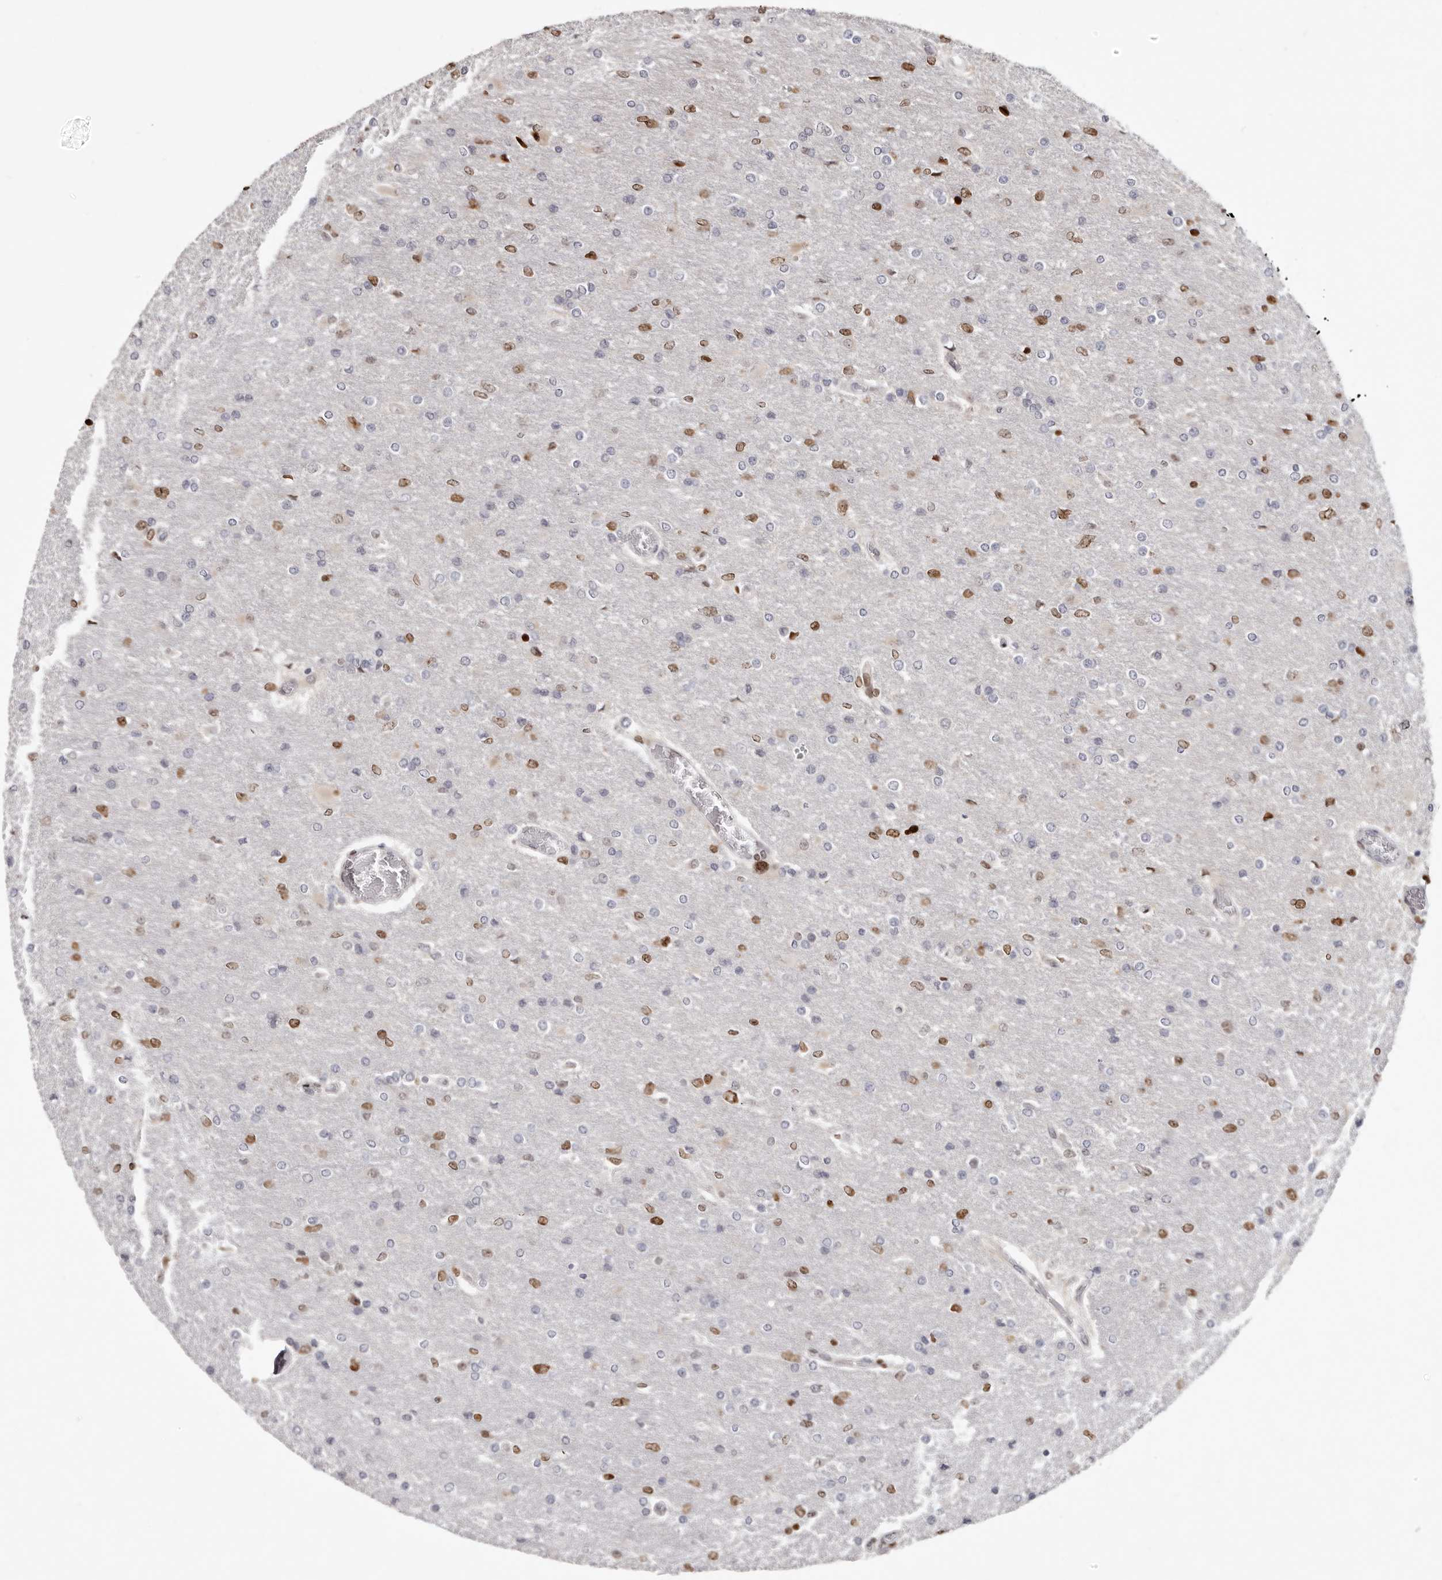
{"staining": {"intensity": "moderate", "quantity": "25%-75%", "location": "nuclear"}, "tissue": "glioma", "cell_type": "Tumor cells", "image_type": "cancer", "snomed": [{"axis": "morphology", "description": "Glioma, malignant, High grade"}, {"axis": "topography", "description": "Cerebral cortex"}], "caption": "Protein expression analysis of glioma shows moderate nuclear positivity in about 25%-75% of tumor cells.", "gene": "SRP19", "patient": {"sex": "female", "age": 36}}